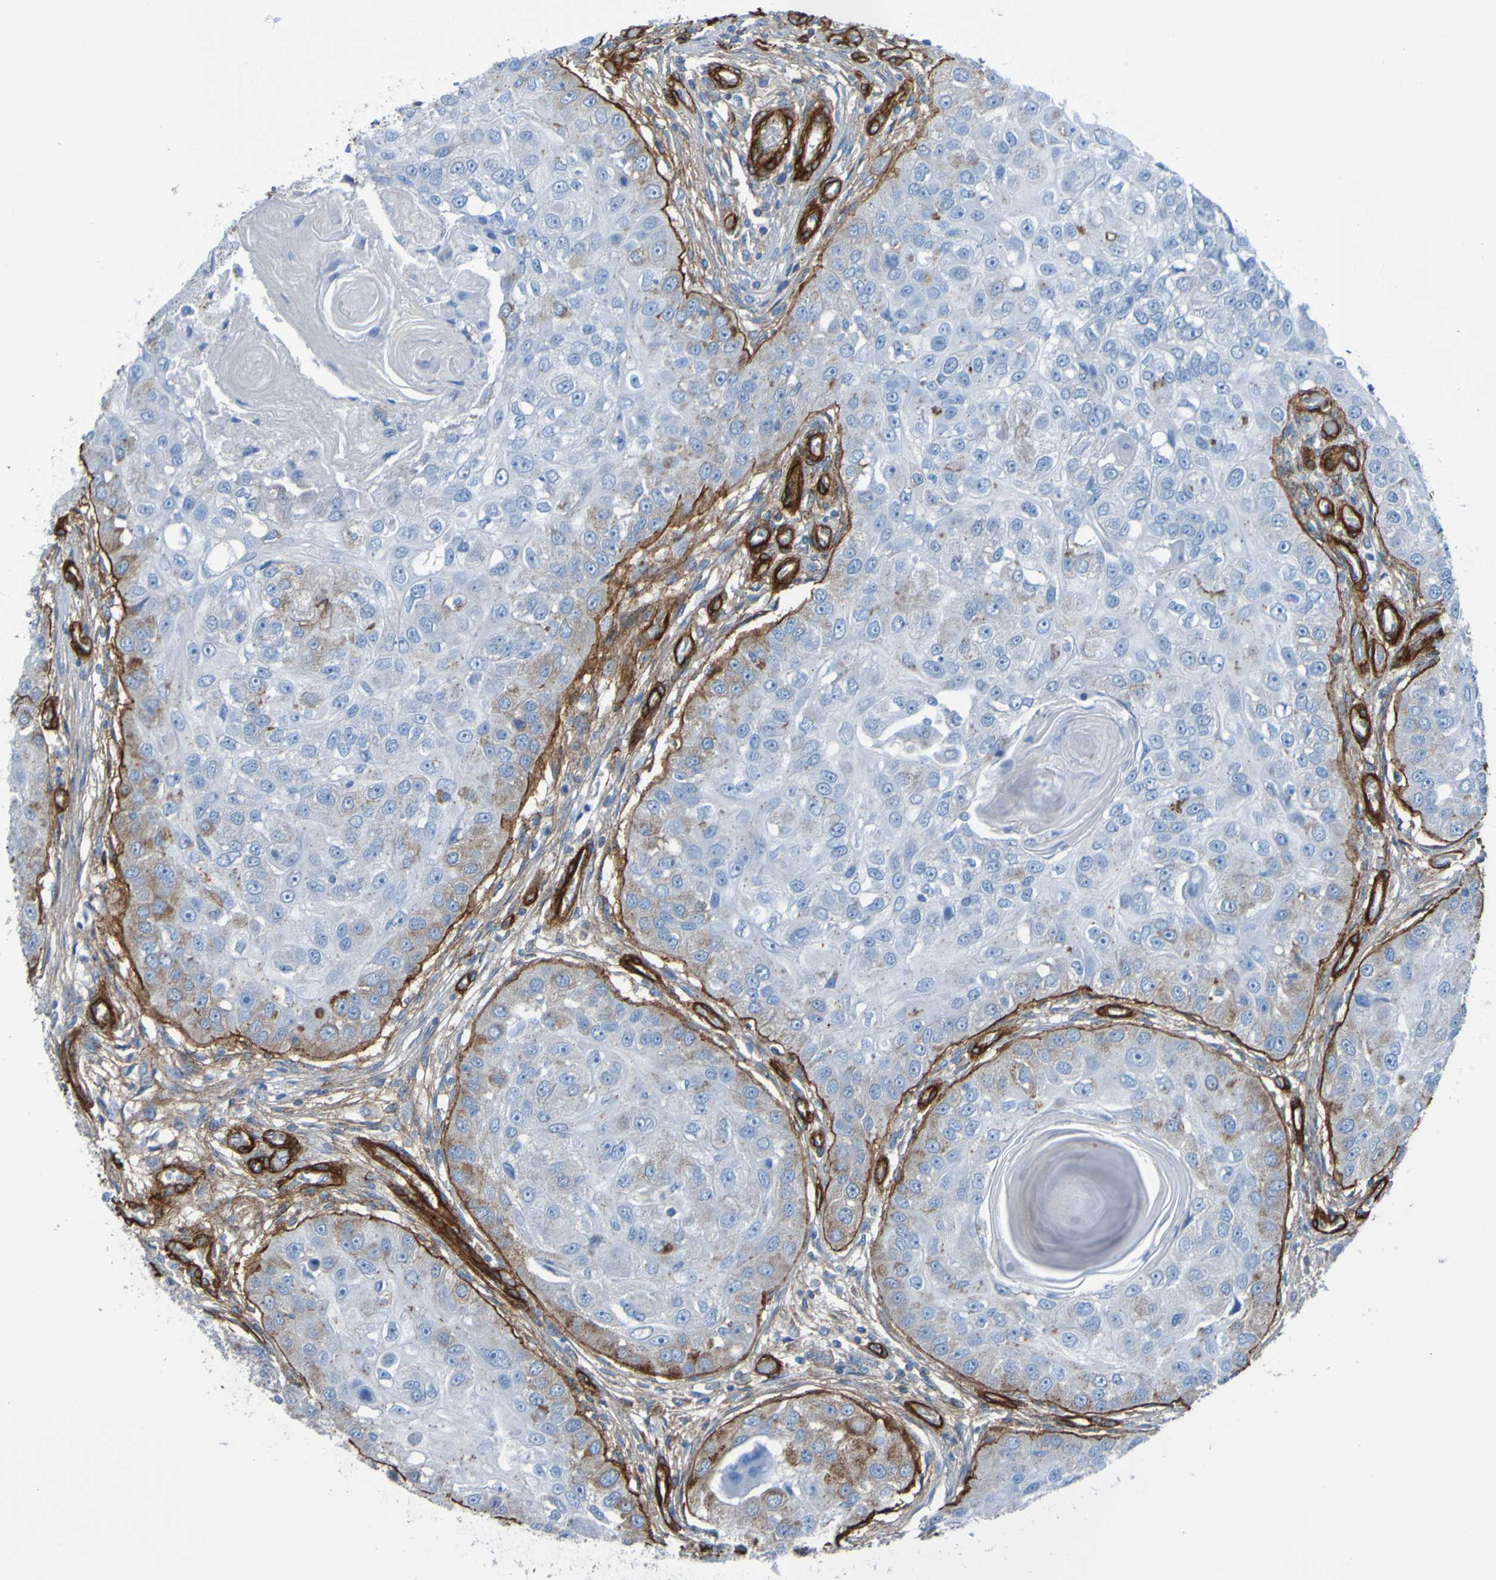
{"staining": {"intensity": "negative", "quantity": "none", "location": "none"}, "tissue": "head and neck cancer", "cell_type": "Tumor cells", "image_type": "cancer", "snomed": [{"axis": "morphology", "description": "Normal tissue, NOS"}, {"axis": "morphology", "description": "Squamous cell carcinoma, NOS"}, {"axis": "topography", "description": "Skeletal muscle"}, {"axis": "topography", "description": "Head-Neck"}], "caption": "A high-resolution histopathology image shows immunohistochemistry staining of head and neck cancer, which shows no significant expression in tumor cells.", "gene": "COL4A2", "patient": {"sex": "male", "age": 51}}